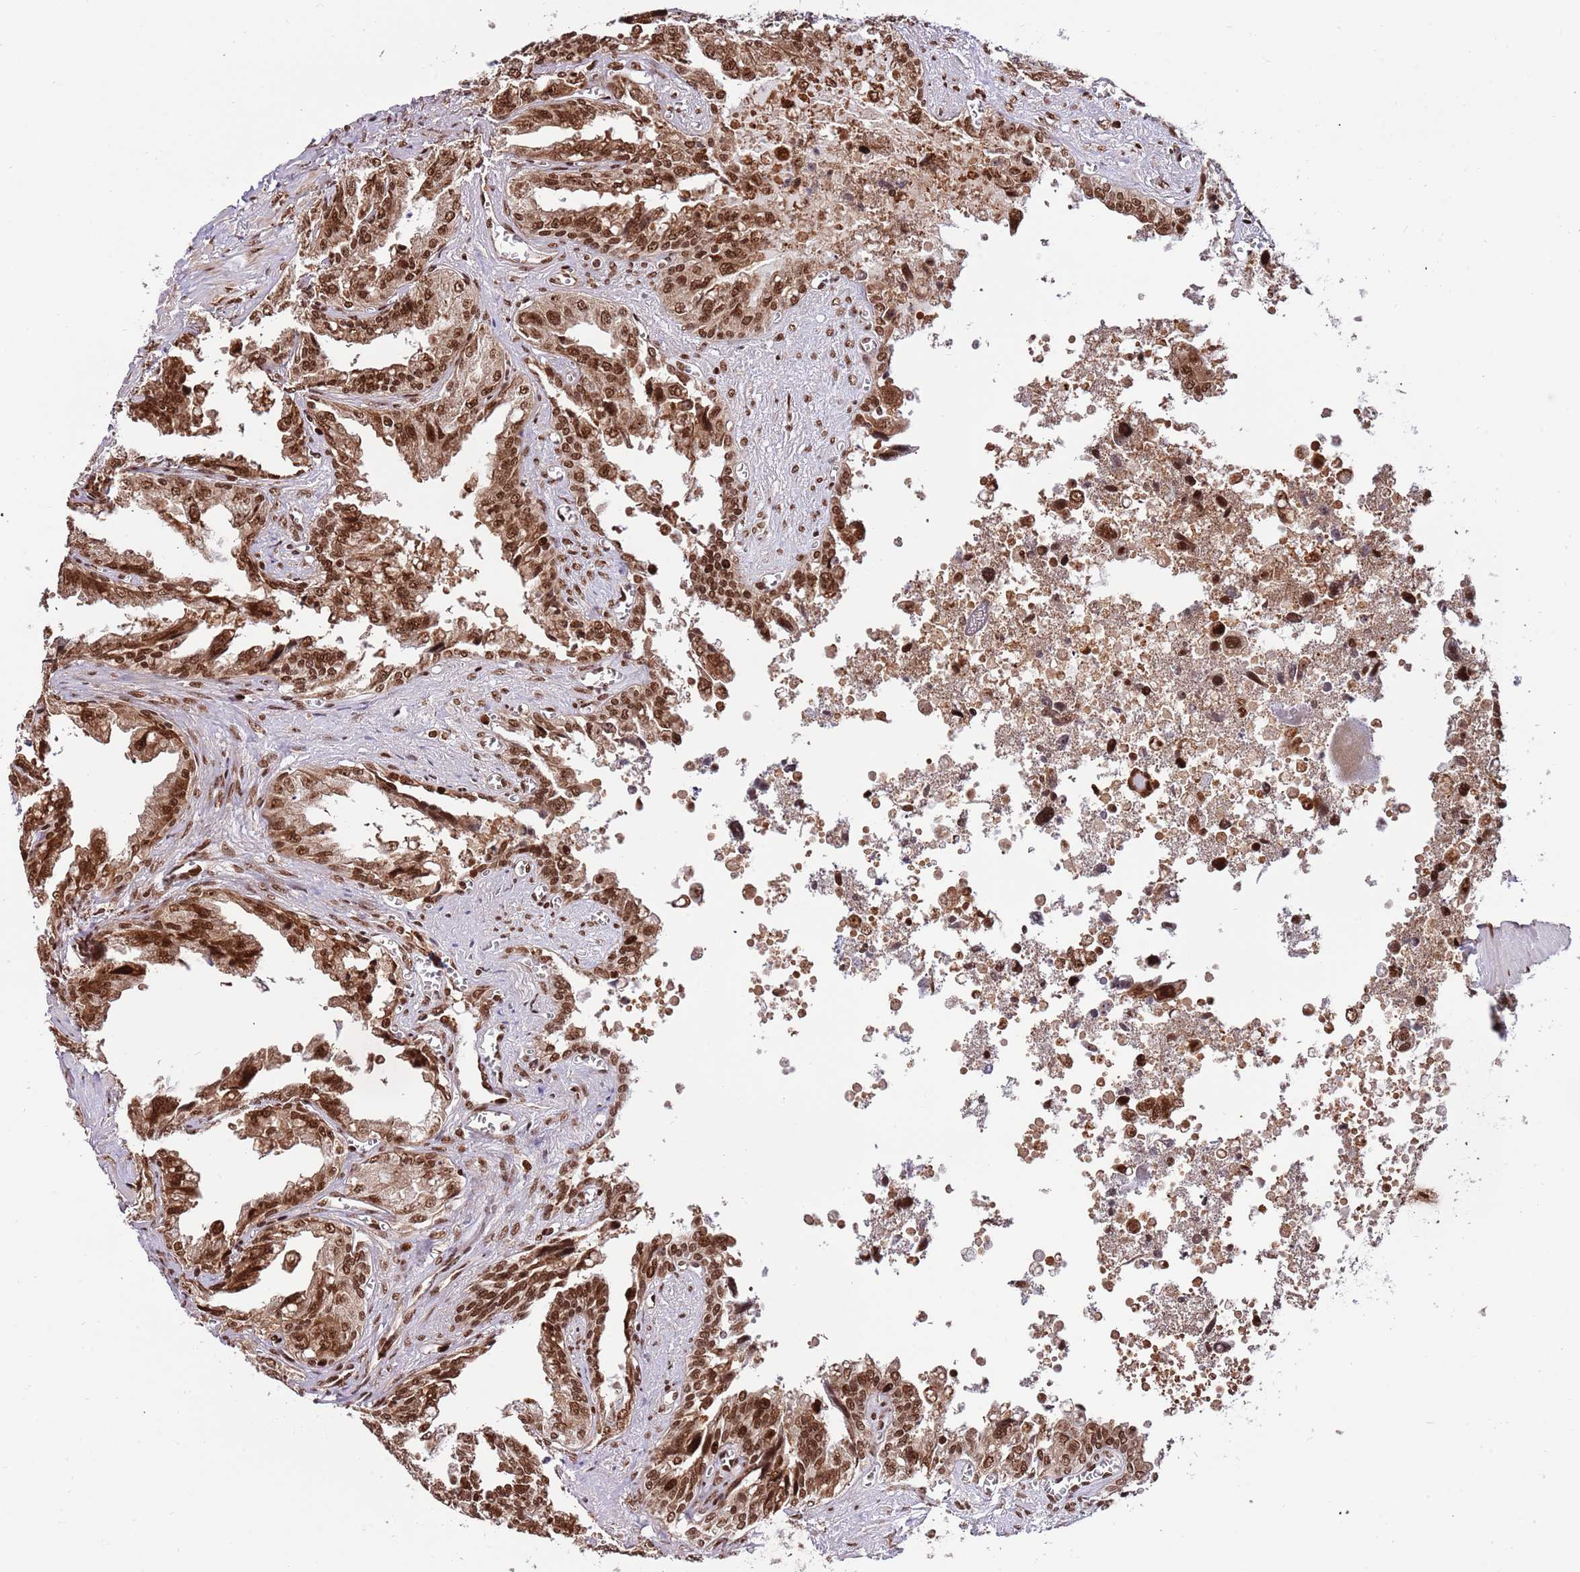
{"staining": {"intensity": "strong", "quantity": ">75%", "location": "cytoplasmic/membranous,nuclear"}, "tissue": "seminal vesicle", "cell_type": "Glandular cells", "image_type": "normal", "snomed": [{"axis": "morphology", "description": "Normal tissue, NOS"}, {"axis": "topography", "description": "Seminal veicle"}], "caption": "Approximately >75% of glandular cells in normal seminal vesicle display strong cytoplasmic/membranous,nuclear protein expression as visualized by brown immunohistochemical staining.", "gene": "RIF1", "patient": {"sex": "male", "age": 67}}